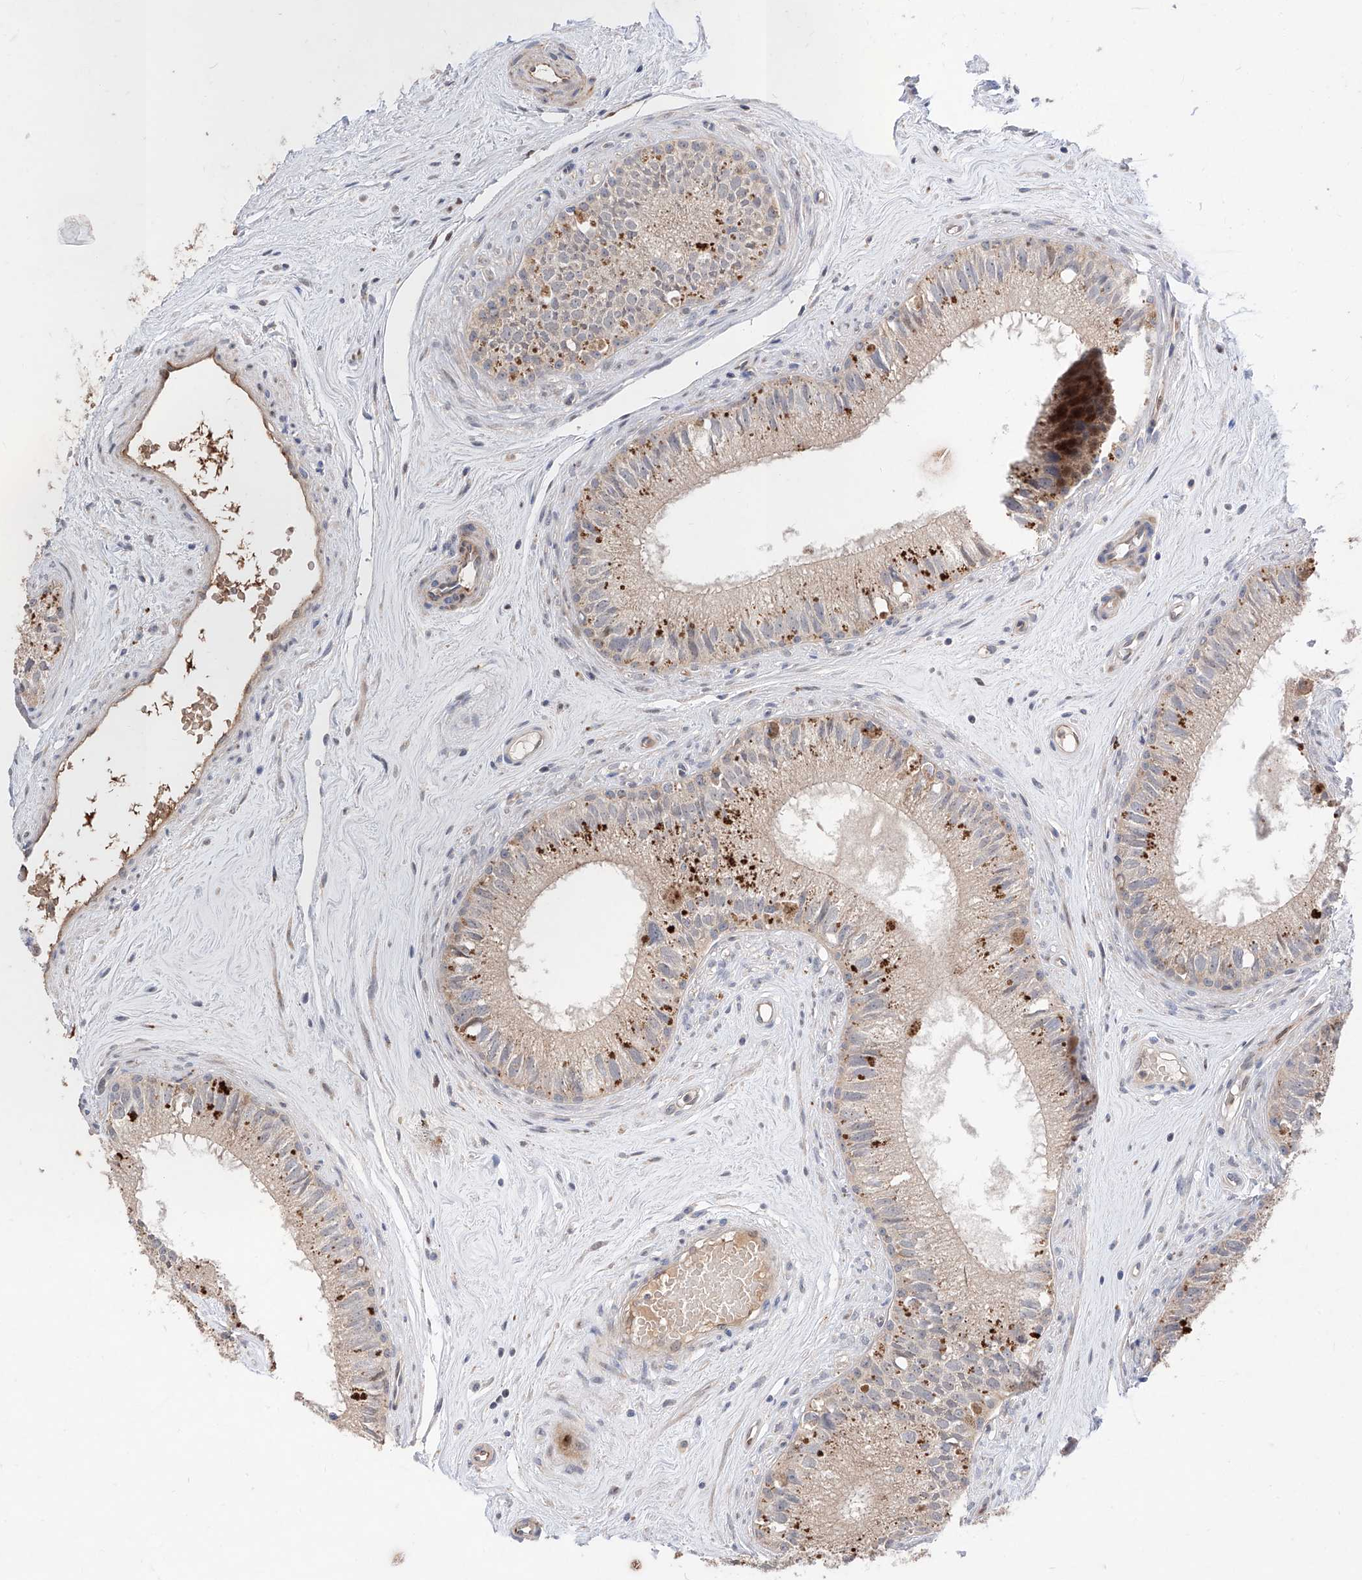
{"staining": {"intensity": "weak", "quantity": ">75%", "location": "cytoplasmic/membranous,nuclear"}, "tissue": "epididymis", "cell_type": "Glandular cells", "image_type": "normal", "snomed": [{"axis": "morphology", "description": "Normal tissue, NOS"}, {"axis": "topography", "description": "Epididymis"}], "caption": "Protein analysis of normal epididymis demonstrates weak cytoplasmic/membranous,nuclear staining in approximately >75% of glandular cells.", "gene": "FUCA2", "patient": {"sex": "male", "age": 71}}